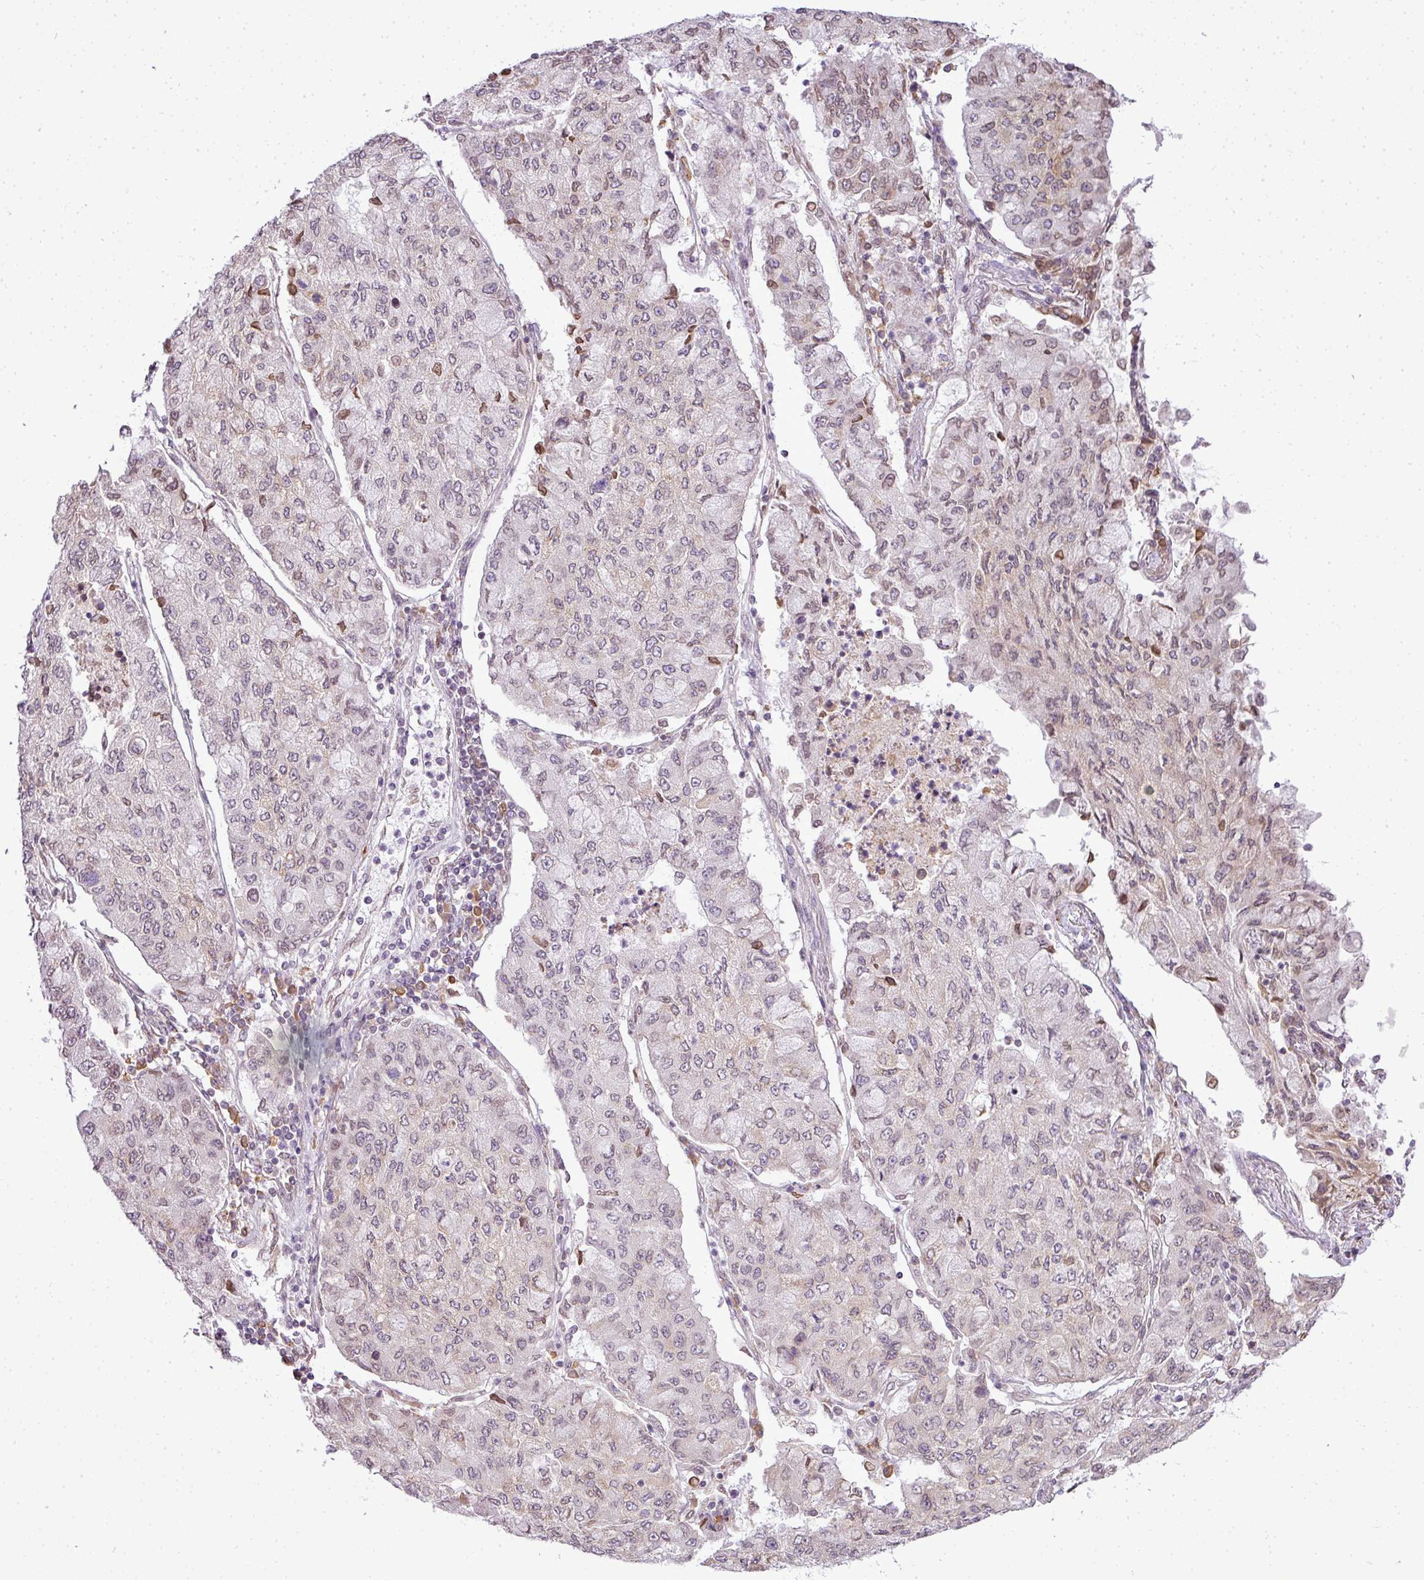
{"staining": {"intensity": "weak", "quantity": "<25%", "location": "nuclear"}, "tissue": "lung cancer", "cell_type": "Tumor cells", "image_type": "cancer", "snomed": [{"axis": "morphology", "description": "Squamous cell carcinoma, NOS"}, {"axis": "topography", "description": "Lung"}], "caption": "Squamous cell carcinoma (lung) was stained to show a protein in brown. There is no significant positivity in tumor cells. (Immunohistochemistry (ihc), brightfield microscopy, high magnification).", "gene": "COX18", "patient": {"sex": "male", "age": 74}}